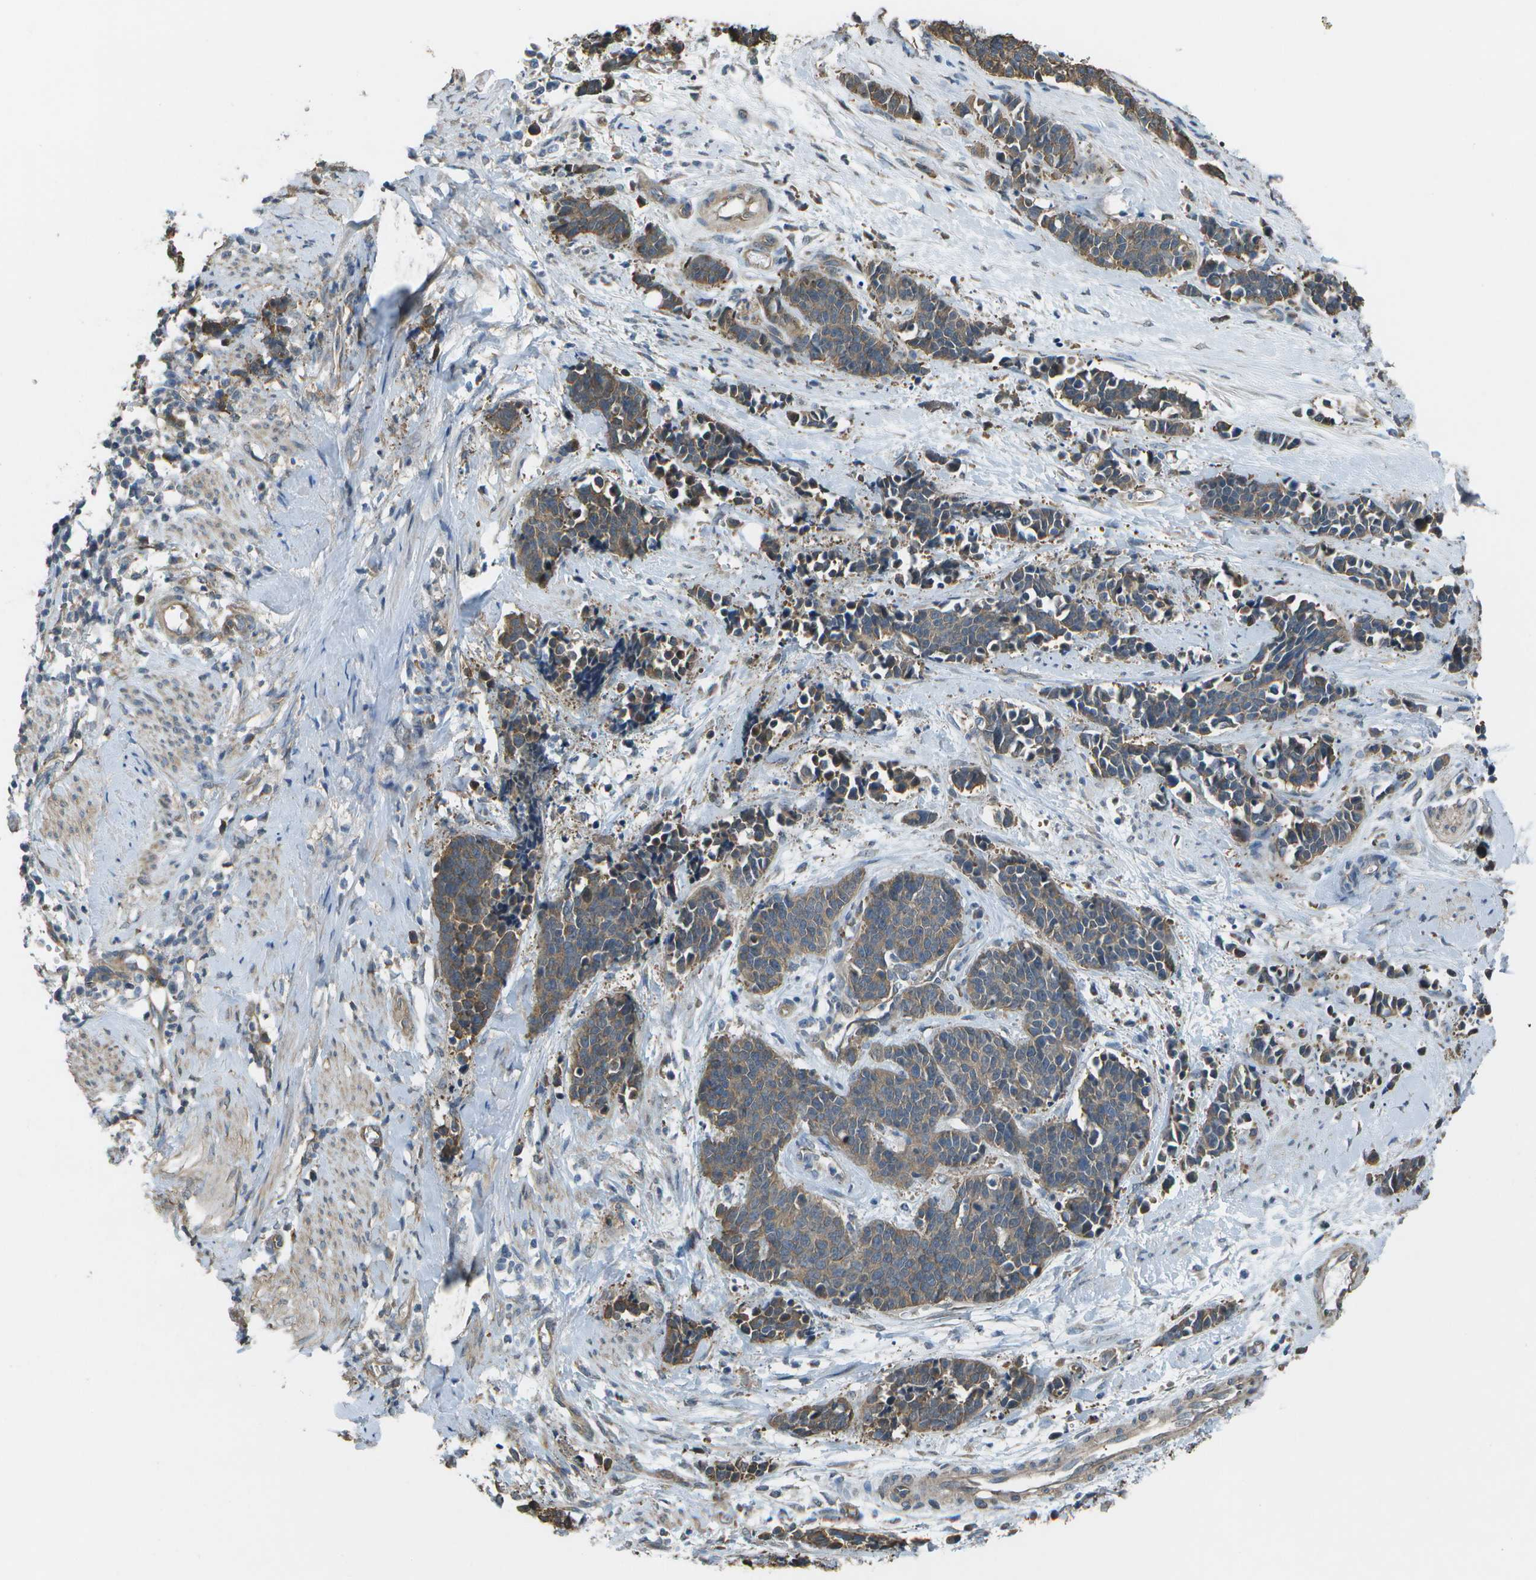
{"staining": {"intensity": "moderate", "quantity": ">75%", "location": "cytoplasmic/membranous"}, "tissue": "cervical cancer", "cell_type": "Tumor cells", "image_type": "cancer", "snomed": [{"axis": "morphology", "description": "Squamous cell carcinoma, NOS"}, {"axis": "topography", "description": "Cervix"}], "caption": "A brown stain highlights moderate cytoplasmic/membranous expression of a protein in squamous cell carcinoma (cervical) tumor cells. Using DAB (3,3'-diaminobenzidine) (brown) and hematoxylin (blue) stains, captured at high magnification using brightfield microscopy.", "gene": "CLNS1A", "patient": {"sex": "female", "age": 35}}